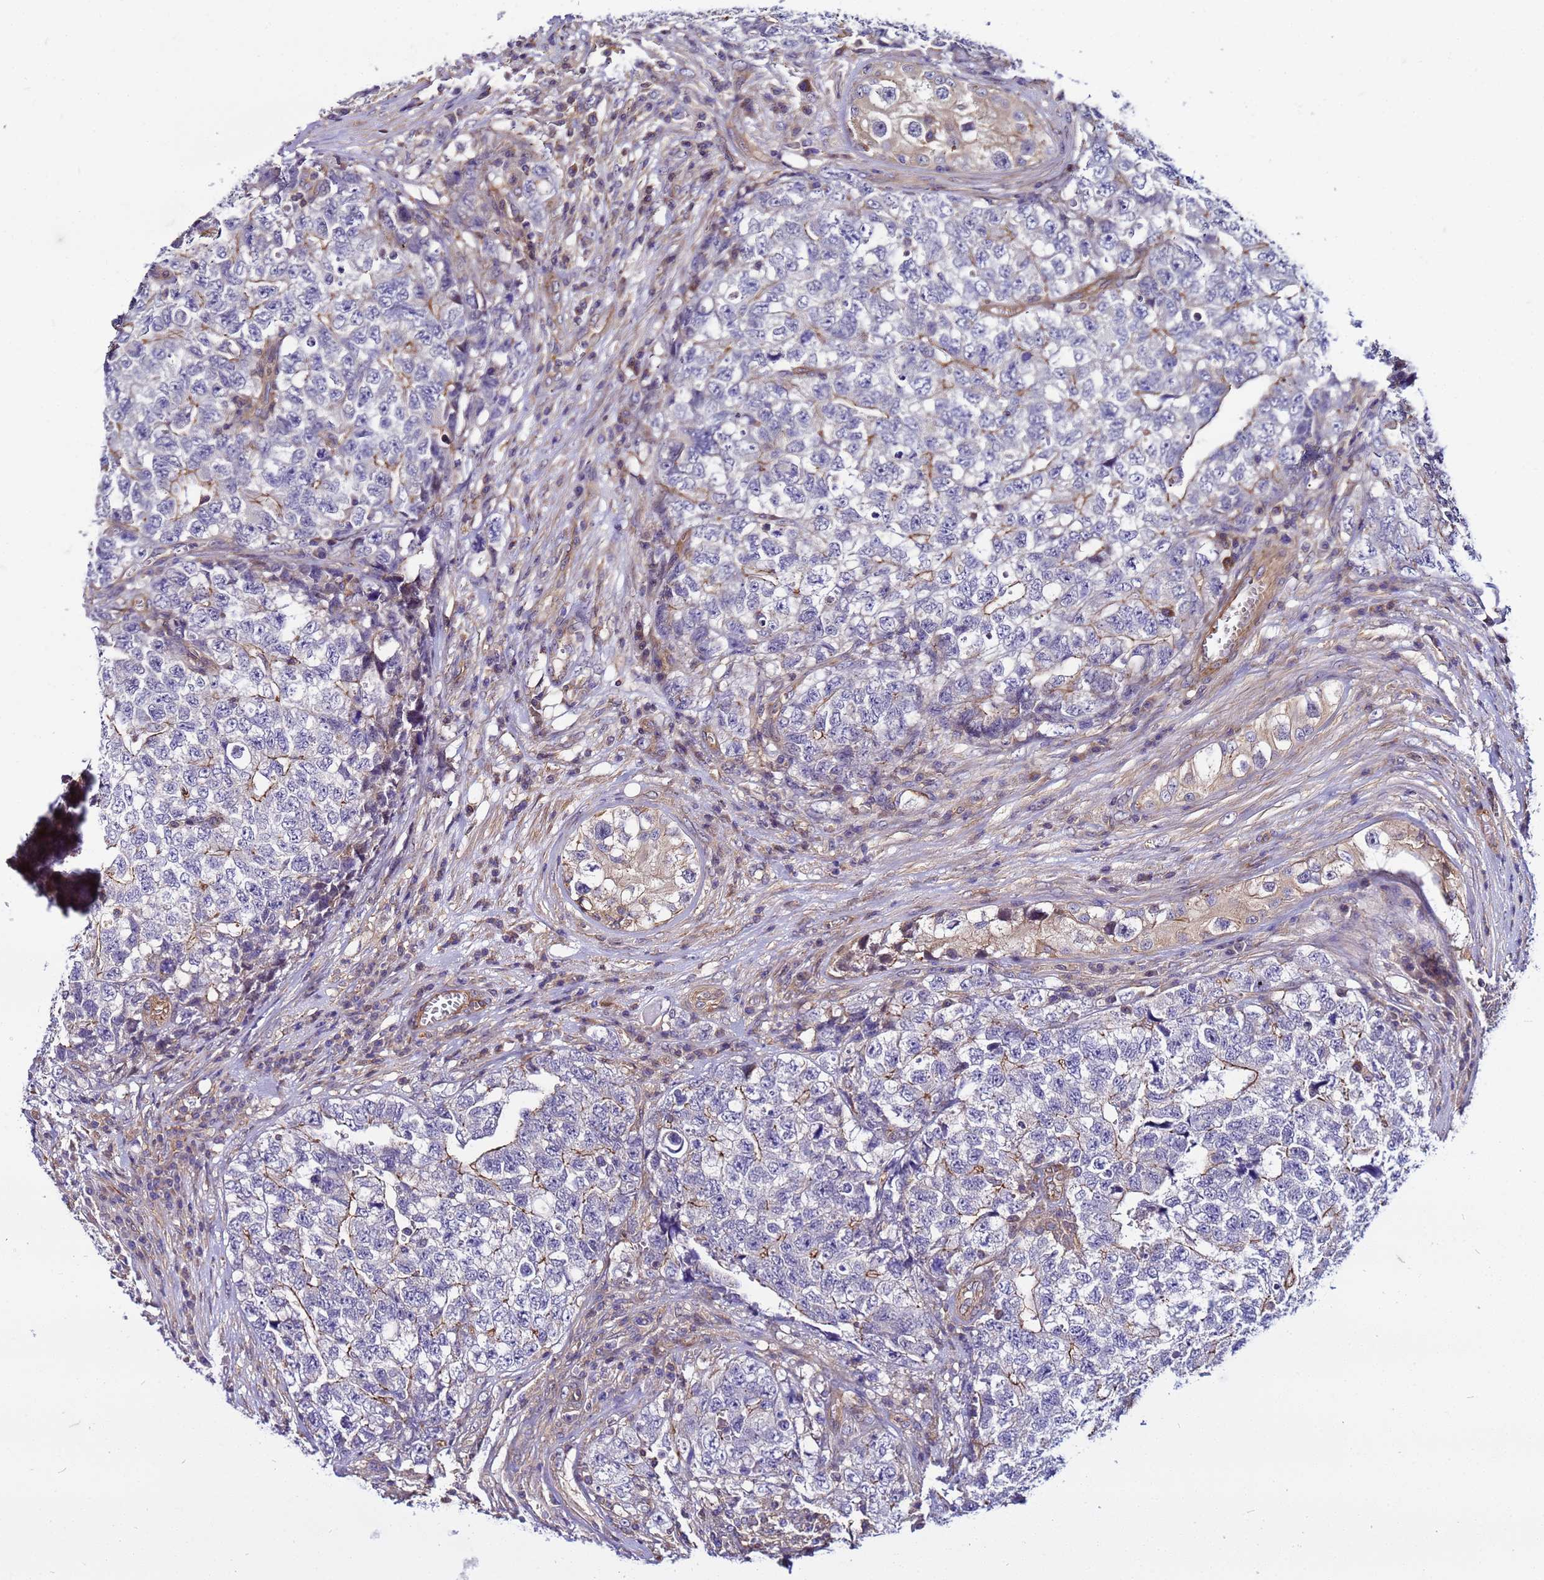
{"staining": {"intensity": "moderate", "quantity": "<25%", "location": "cytoplasmic/membranous"}, "tissue": "testis cancer", "cell_type": "Tumor cells", "image_type": "cancer", "snomed": [{"axis": "morphology", "description": "Carcinoma, Embryonal, NOS"}, {"axis": "topography", "description": "Testis"}], "caption": "This micrograph demonstrates IHC staining of human testis embryonal carcinoma, with low moderate cytoplasmic/membranous expression in approximately <25% of tumor cells.", "gene": "STK38", "patient": {"sex": "male", "age": 31}}